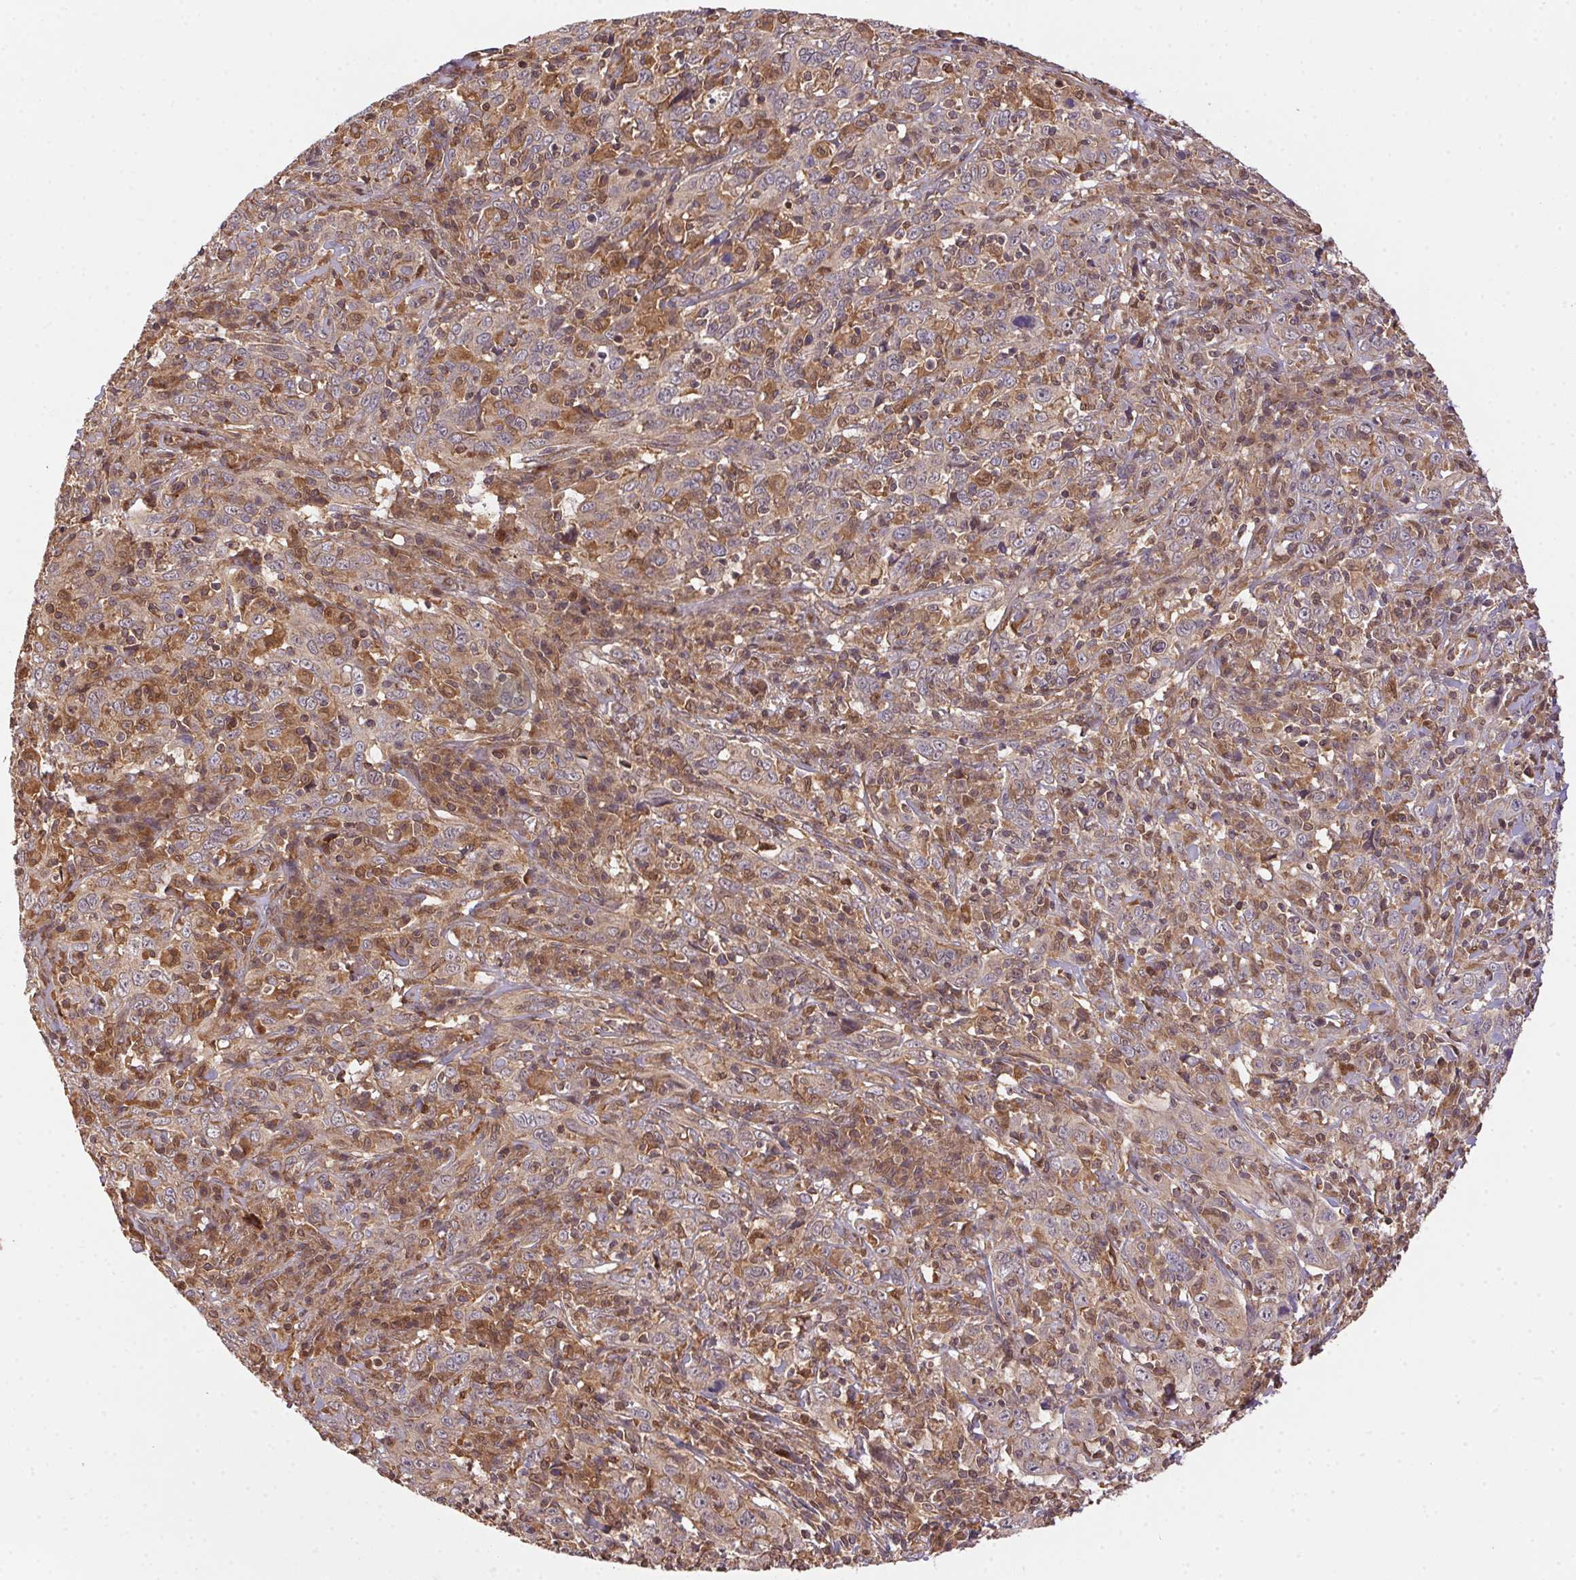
{"staining": {"intensity": "weak", "quantity": "<25%", "location": "cytoplasmic/membranous"}, "tissue": "cervical cancer", "cell_type": "Tumor cells", "image_type": "cancer", "snomed": [{"axis": "morphology", "description": "Squamous cell carcinoma, NOS"}, {"axis": "topography", "description": "Cervix"}], "caption": "Histopathology image shows no significant protein positivity in tumor cells of cervical squamous cell carcinoma.", "gene": "MEX3D", "patient": {"sex": "female", "age": 46}}